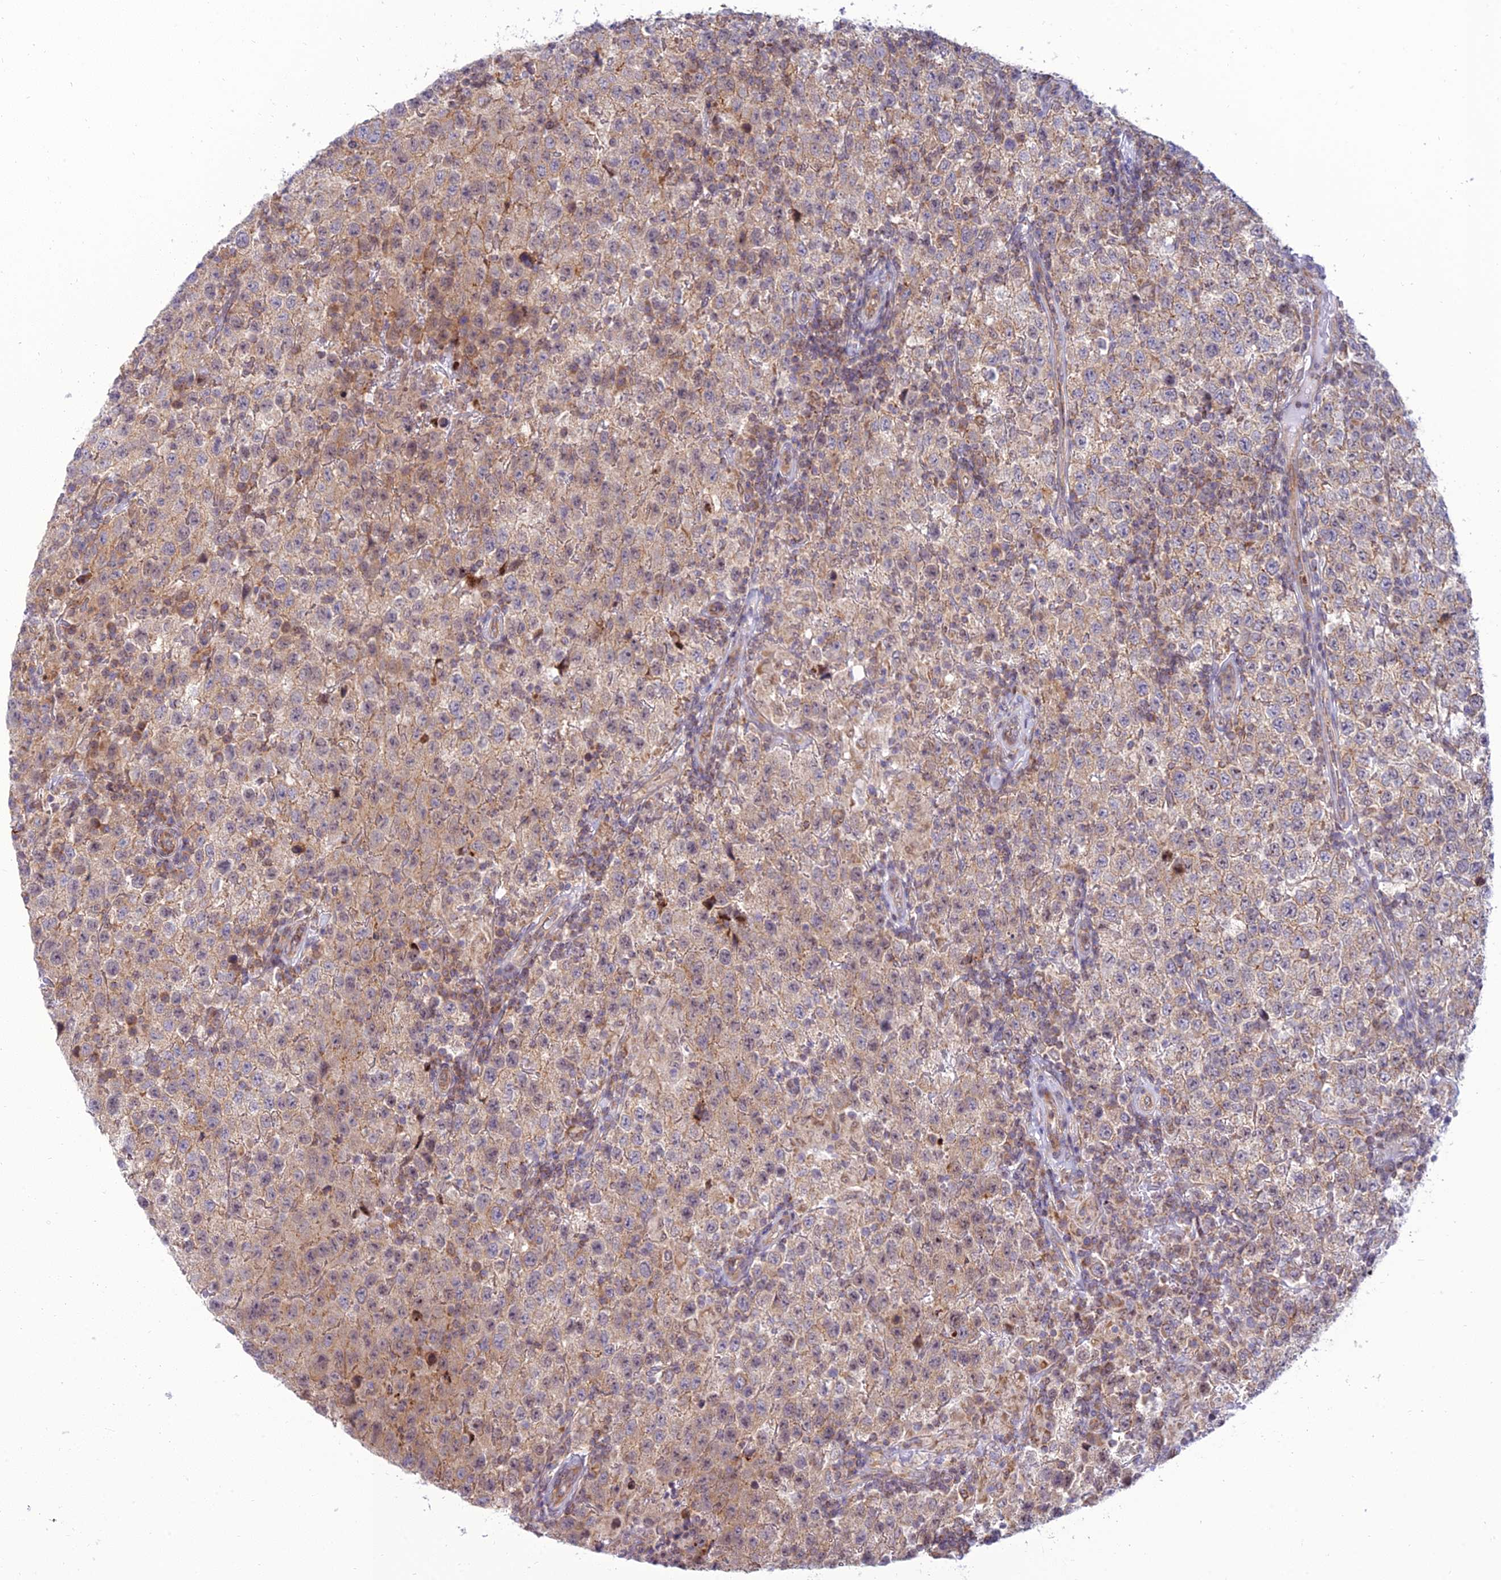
{"staining": {"intensity": "weak", "quantity": ">75%", "location": "cytoplasmic/membranous"}, "tissue": "testis cancer", "cell_type": "Tumor cells", "image_type": "cancer", "snomed": [{"axis": "morphology", "description": "Seminoma, NOS"}, {"axis": "morphology", "description": "Carcinoma, Embryonal, NOS"}, {"axis": "topography", "description": "Testis"}], "caption": "Brown immunohistochemical staining in human embryonal carcinoma (testis) reveals weak cytoplasmic/membranous positivity in about >75% of tumor cells. (Brightfield microscopy of DAB IHC at high magnification).", "gene": "HOOK2", "patient": {"sex": "male", "age": 41}}